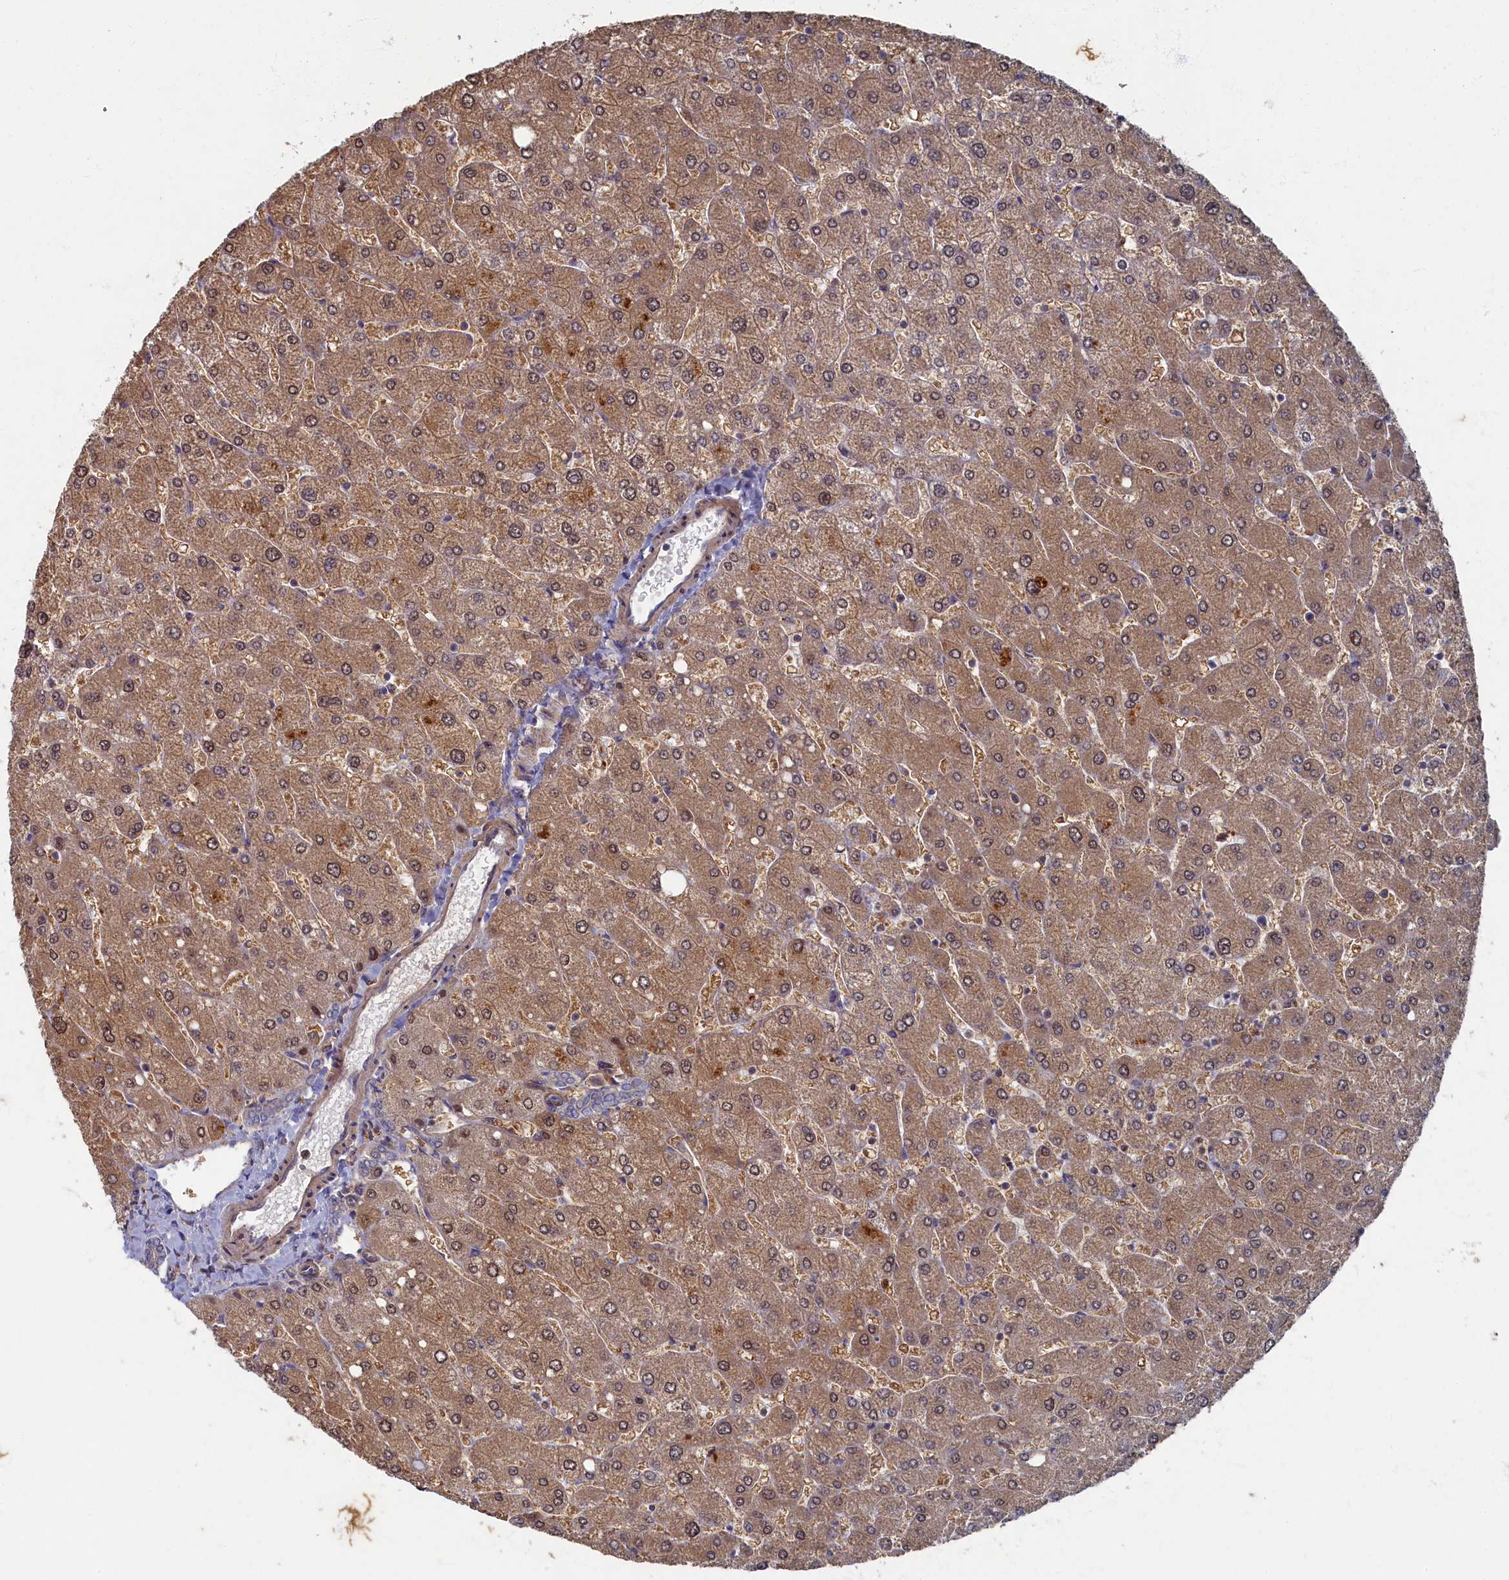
{"staining": {"intensity": "weak", "quantity": ">75%", "location": "nuclear"}, "tissue": "liver", "cell_type": "Cholangiocytes", "image_type": "normal", "snomed": [{"axis": "morphology", "description": "Normal tissue, NOS"}, {"axis": "topography", "description": "Liver"}], "caption": "The image shows immunohistochemical staining of normal liver. There is weak nuclear expression is identified in about >75% of cholangiocytes.", "gene": "WDR59", "patient": {"sex": "male", "age": 55}}